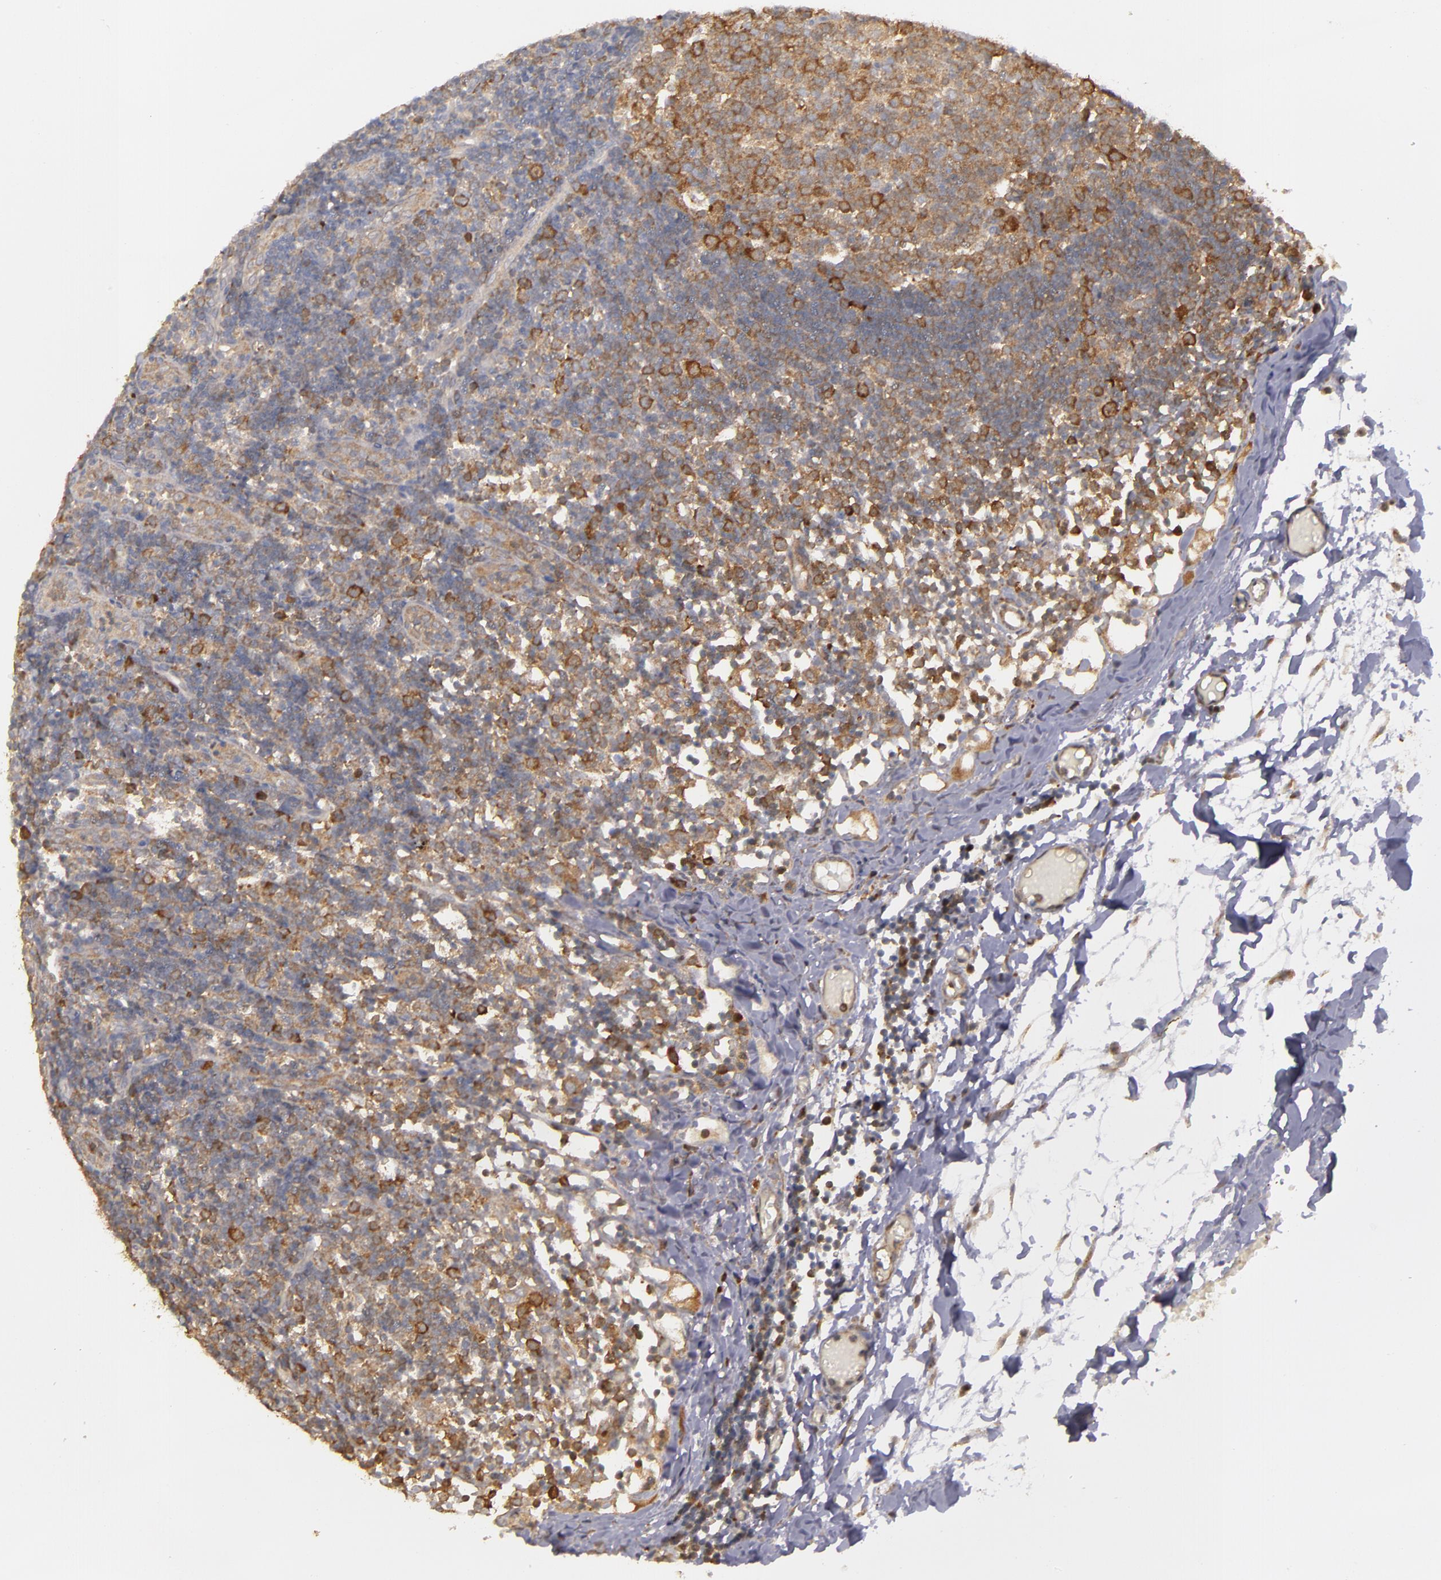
{"staining": {"intensity": "strong", "quantity": "25%-75%", "location": "cytoplasmic/membranous"}, "tissue": "lymph node", "cell_type": "Germinal center cells", "image_type": "normal", "snomed": [{"axis": "morphology", "description": "Normal tissue, NOS"}, {"axis": "morphology", "description": "Inflammation, NOS"}, {"axis": "topography", "description": "Lymph node"}, {"axis": "topography", "description": "Salivary gland"}], "caption": "A high-resolution photomicrograph shows immunohistochemistry (IHC) staining of normal lymph node, which reveals strong cytoplasmic/membranous staining in approximately 25%-75% of germinal center cells.", "gene": "MTHFD1", "patient": {"sex": "male", "age": 3}}